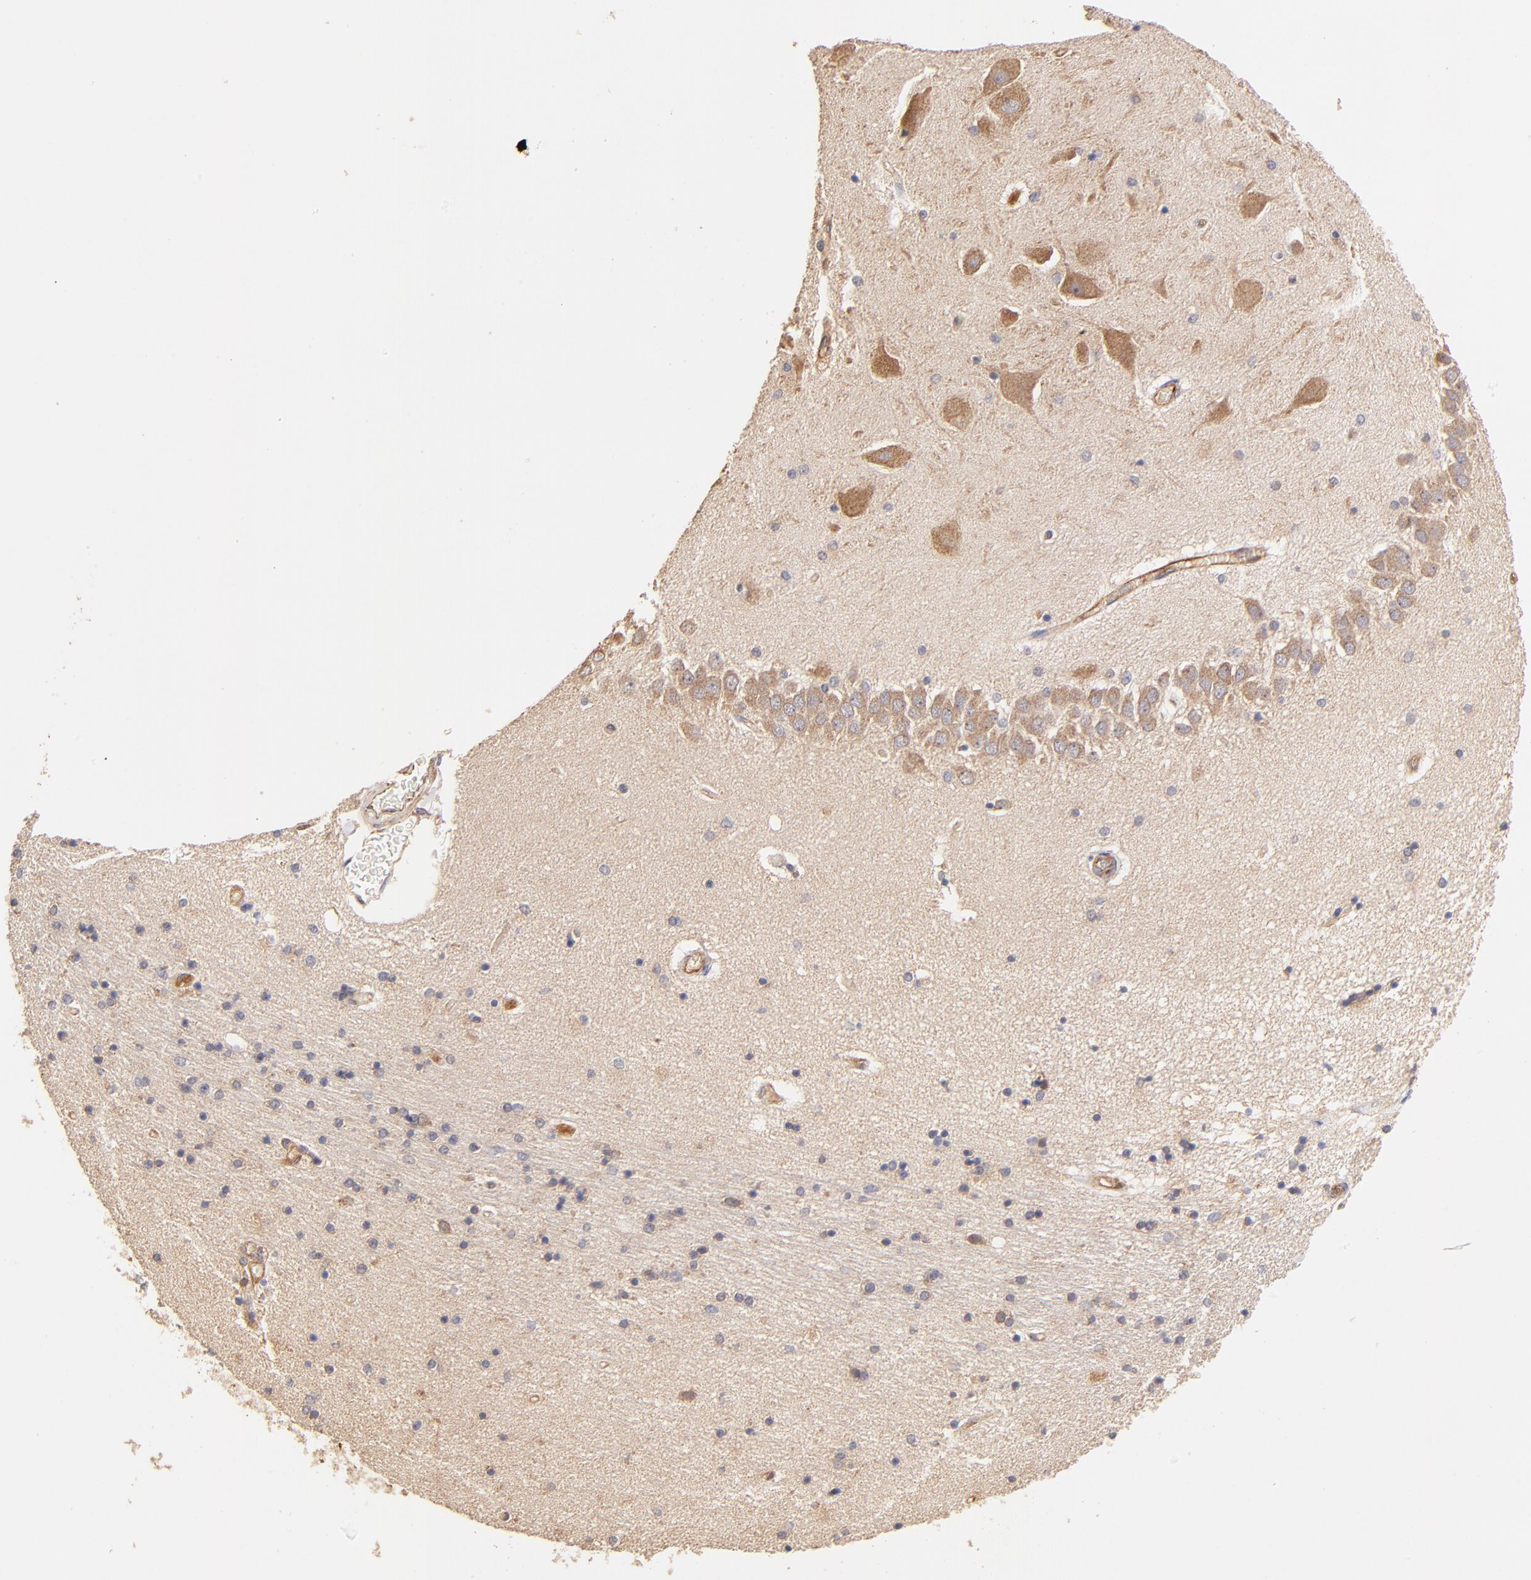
{"staining": {"intensity": "negative", "quantity": "none", "location": "none"}, "tissue": "hippocampus", "cell_type": "Glial cells", "image_type": "normal", "snomed": [{"axis": "morphology", "description": "Normal tissue, NOS"}, {"axis": "topography", "description": "Hippocampus"}], "caption": "A high-resolution micrograph shows immunohistochemistry staining of normal hippocampus, which shows no significant positivity in glial cells.", "gene": "TNFAIP3", "patient": {"sex": "female", "age": 54}}